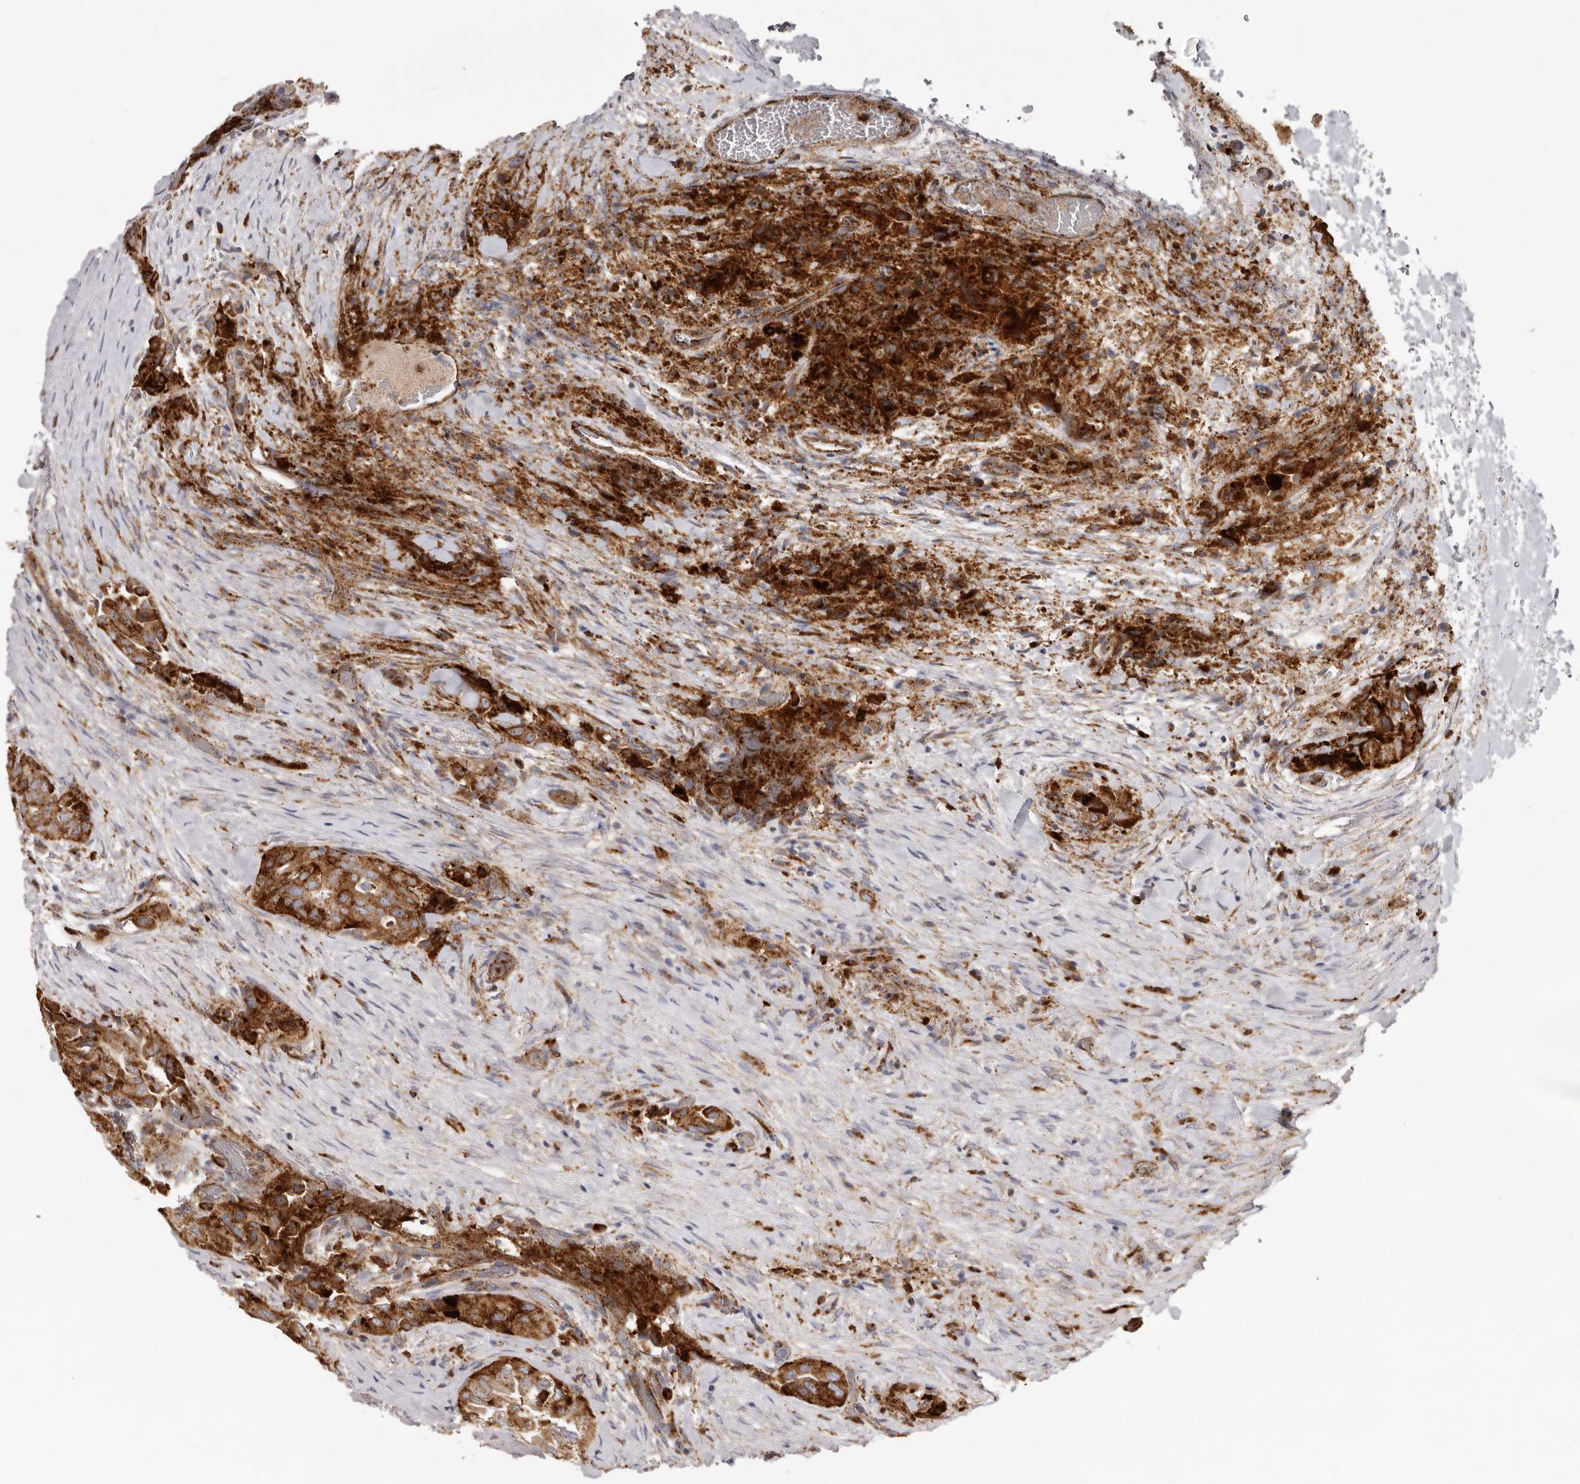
{"staining": {"intensity": "strong", "quantity": ">75%", "location": "cytoplasmic/membranous"}, "tissue": "thyroid cancer", "cell_type": "Tumor cells", "image_type": "cancer", "snomed": [{"axis": "morphology", "description": "Papillary adenocarcinoma, NOS"}, {"axis": "topography", "description": "Thyroid gland"}], "caption": "A brown stain labels strong cytoplasmic/membranous positivity of a protein in human thyroid cancer (papillary adenocarcinoma) tumor cells. The staining is performed using DAB (3,3'-diaminobenzidine) brown chromogen to label protein expression. The nuclei are counter-stained blue using hematoxylin.", "gene": "GRN", "patient": {"sex": "female", "age": 59}}